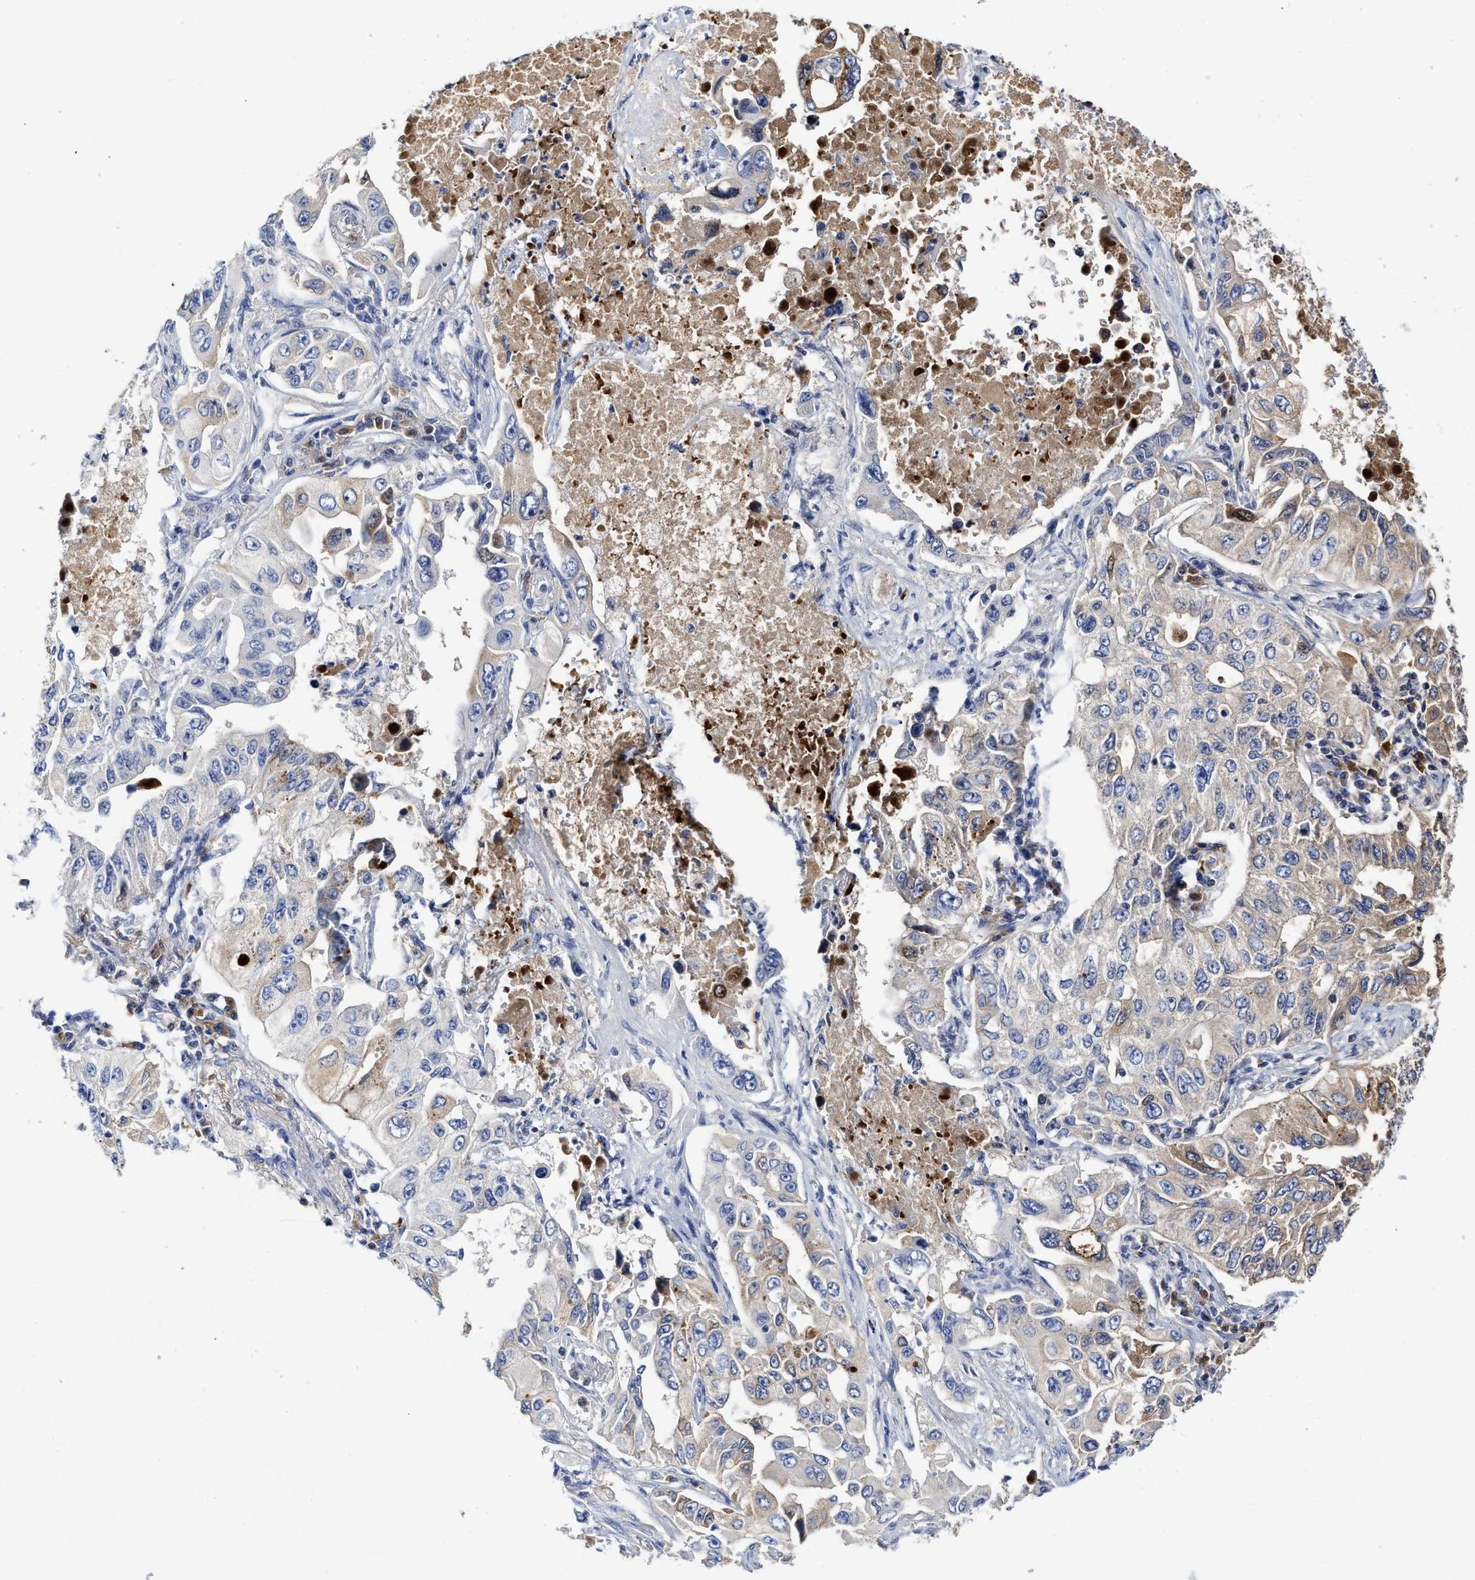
{"staining": {"intensity": "weak", "quantity": "<25%", "location": "cytoplasmic/membranous"}, "tissue": "lung cancer", "cell_type": "Tumor cells", "image_type": "cancer", "snomed": [{"axis": "morphology", "description": "Adenocarcinoma, NOS"}, {"axis": "topography", "description": "Lung"}], "caption": "Immunohistochemical staining of human lung cancer (adenocarcinoma) reveals no significant positivity in tumor cells.", "gene": "C2", "patient": {"sex": "male", "age": 84}}